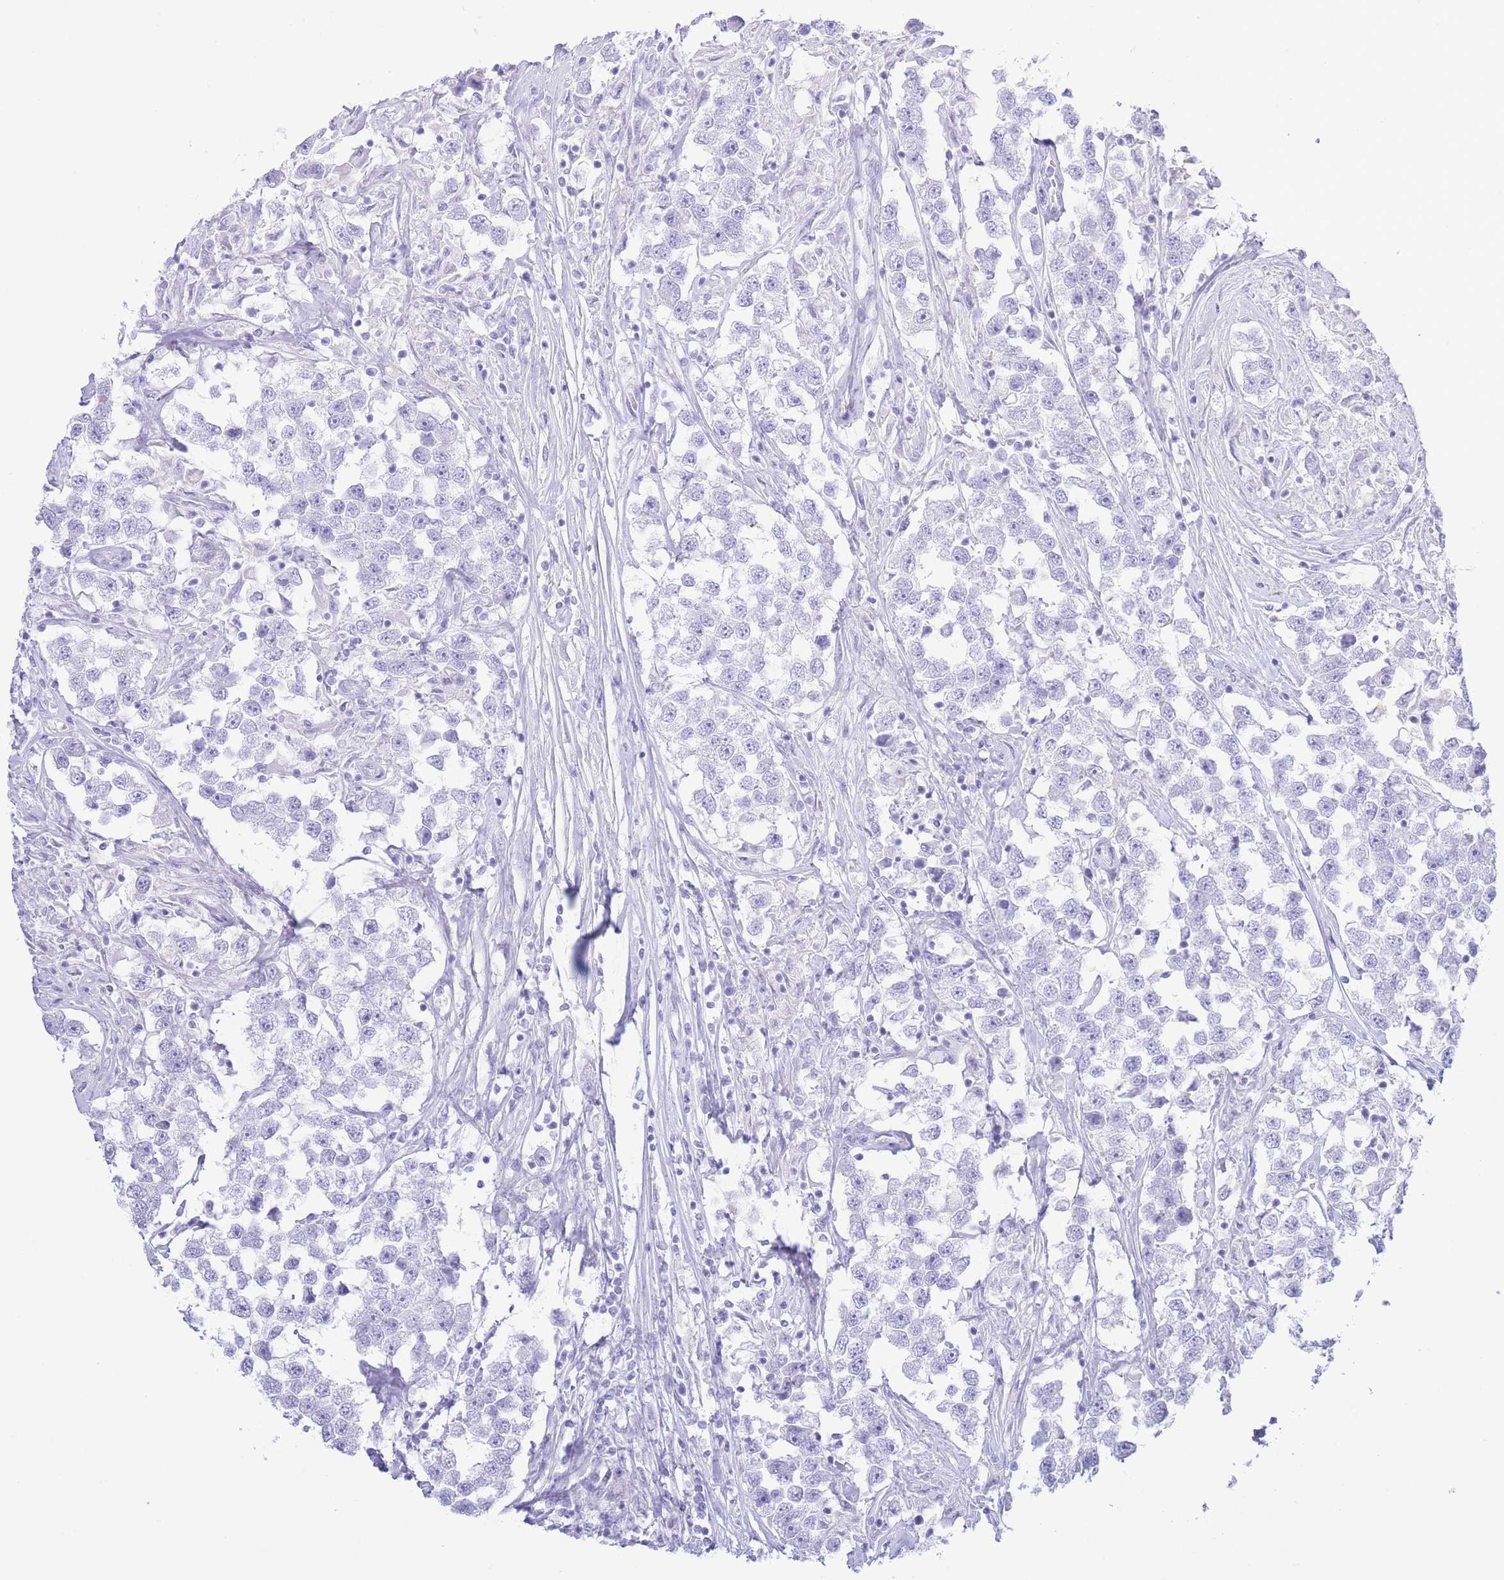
{"staining": {"intensity": "negative", "quantity": "none", "location": "none"}, "tissue": "testis cancer", "cell_type": "Tumor cells", "image_type": "cancer", "snomed": [{"axis": "morphology", "description": "Seminoma, NOS"}, {"axis": "topography", "description": "Testis"}], "caption": "This is a image of immunohistochemistry (IHC) staining of testis cancer (seminoma), which shows no expression in tumor cells.", "gene": "PKLR", "patient": {"sex": "male", "age": 46}}